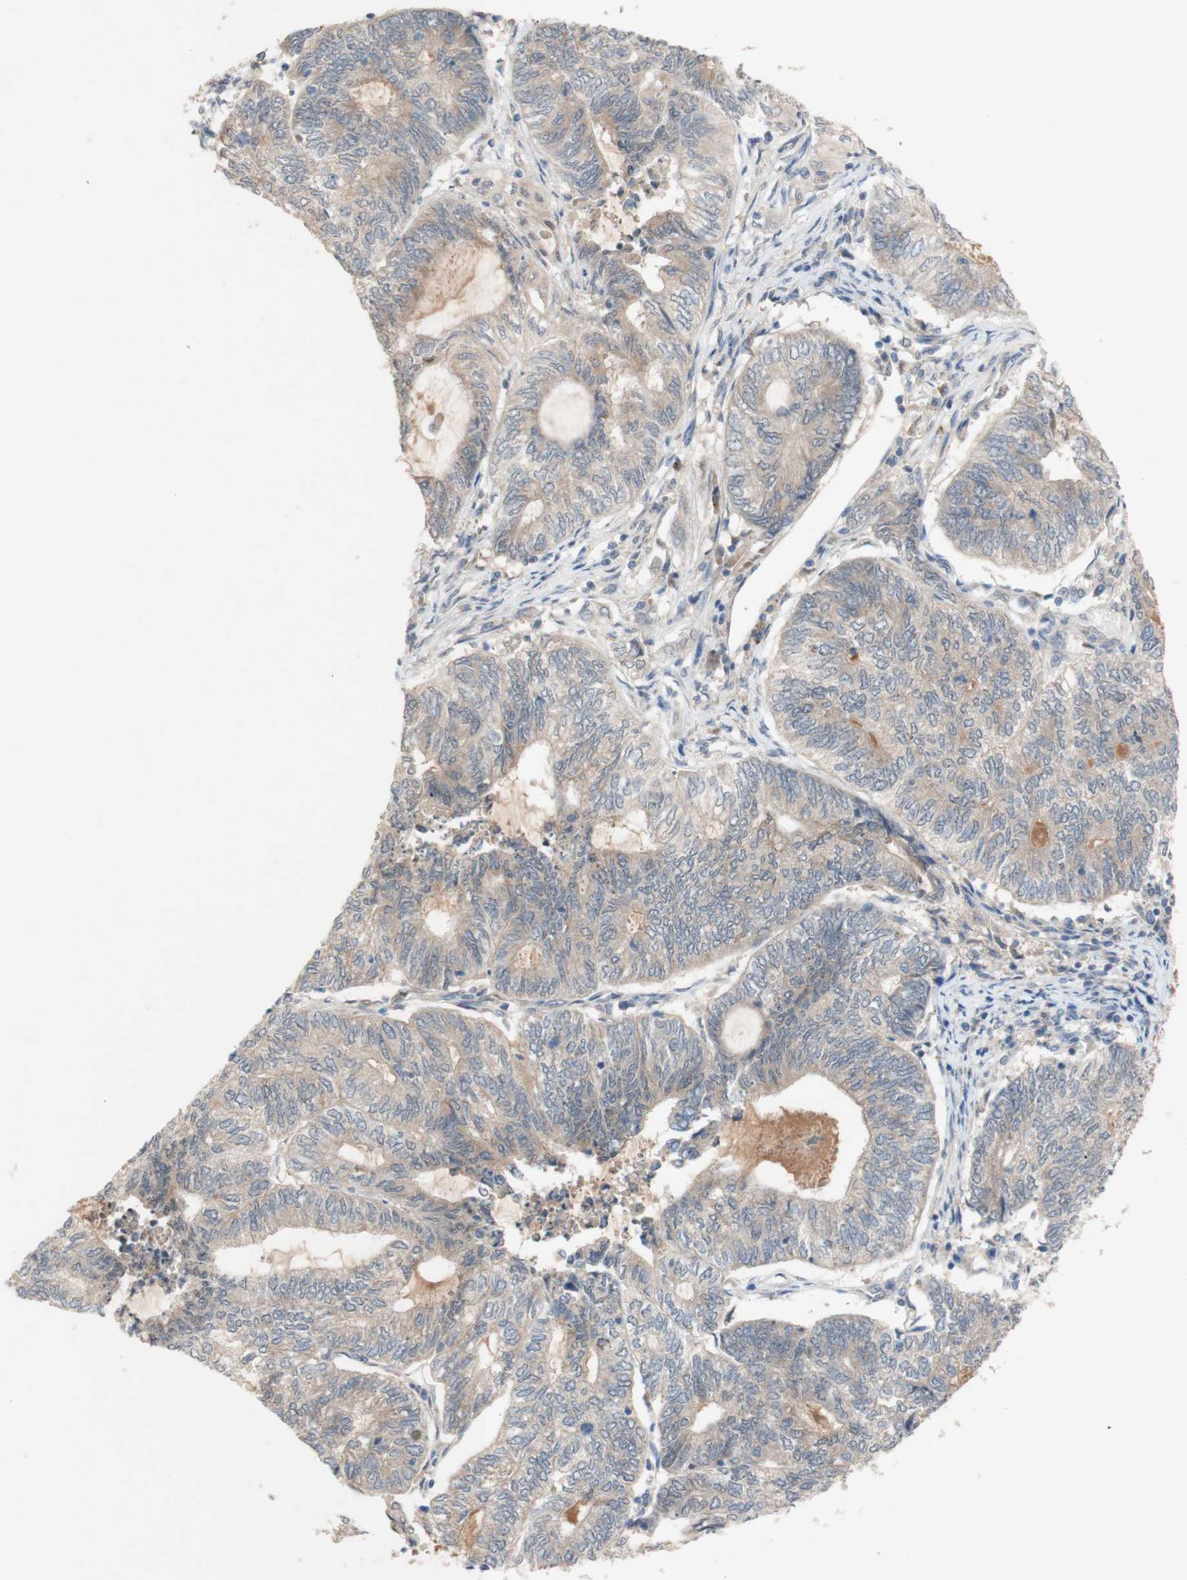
{"staining": {"intensity": "weak", "quantity": "25%-75%", "location": "cytoplasmic/membranous"}, "tissue": "endometrial cancer", "cell_type": "Tumor cells", "image_type": "cancer", "snomed": [{"axis": "morphology", "description": "Adenocarcinoma, NOS"}, {"axis": "topography", "description": "Uterus"}, {"axis": "topography", "description": "Endometrium"}], "caption": "Immunohistochemical staining of human endometrial cancer demonstrates low levels of weak cytoplasmic/membranous staining in about 25%-75% of tumor cells. Using DAB (3,3'-diaminobenzidine) (brown) and hematoxylin (blue) stains, captured at high magnification using brightfield microscopy.", "gene": "PEX2", "patient": {"sex": "female", "age": 70}}